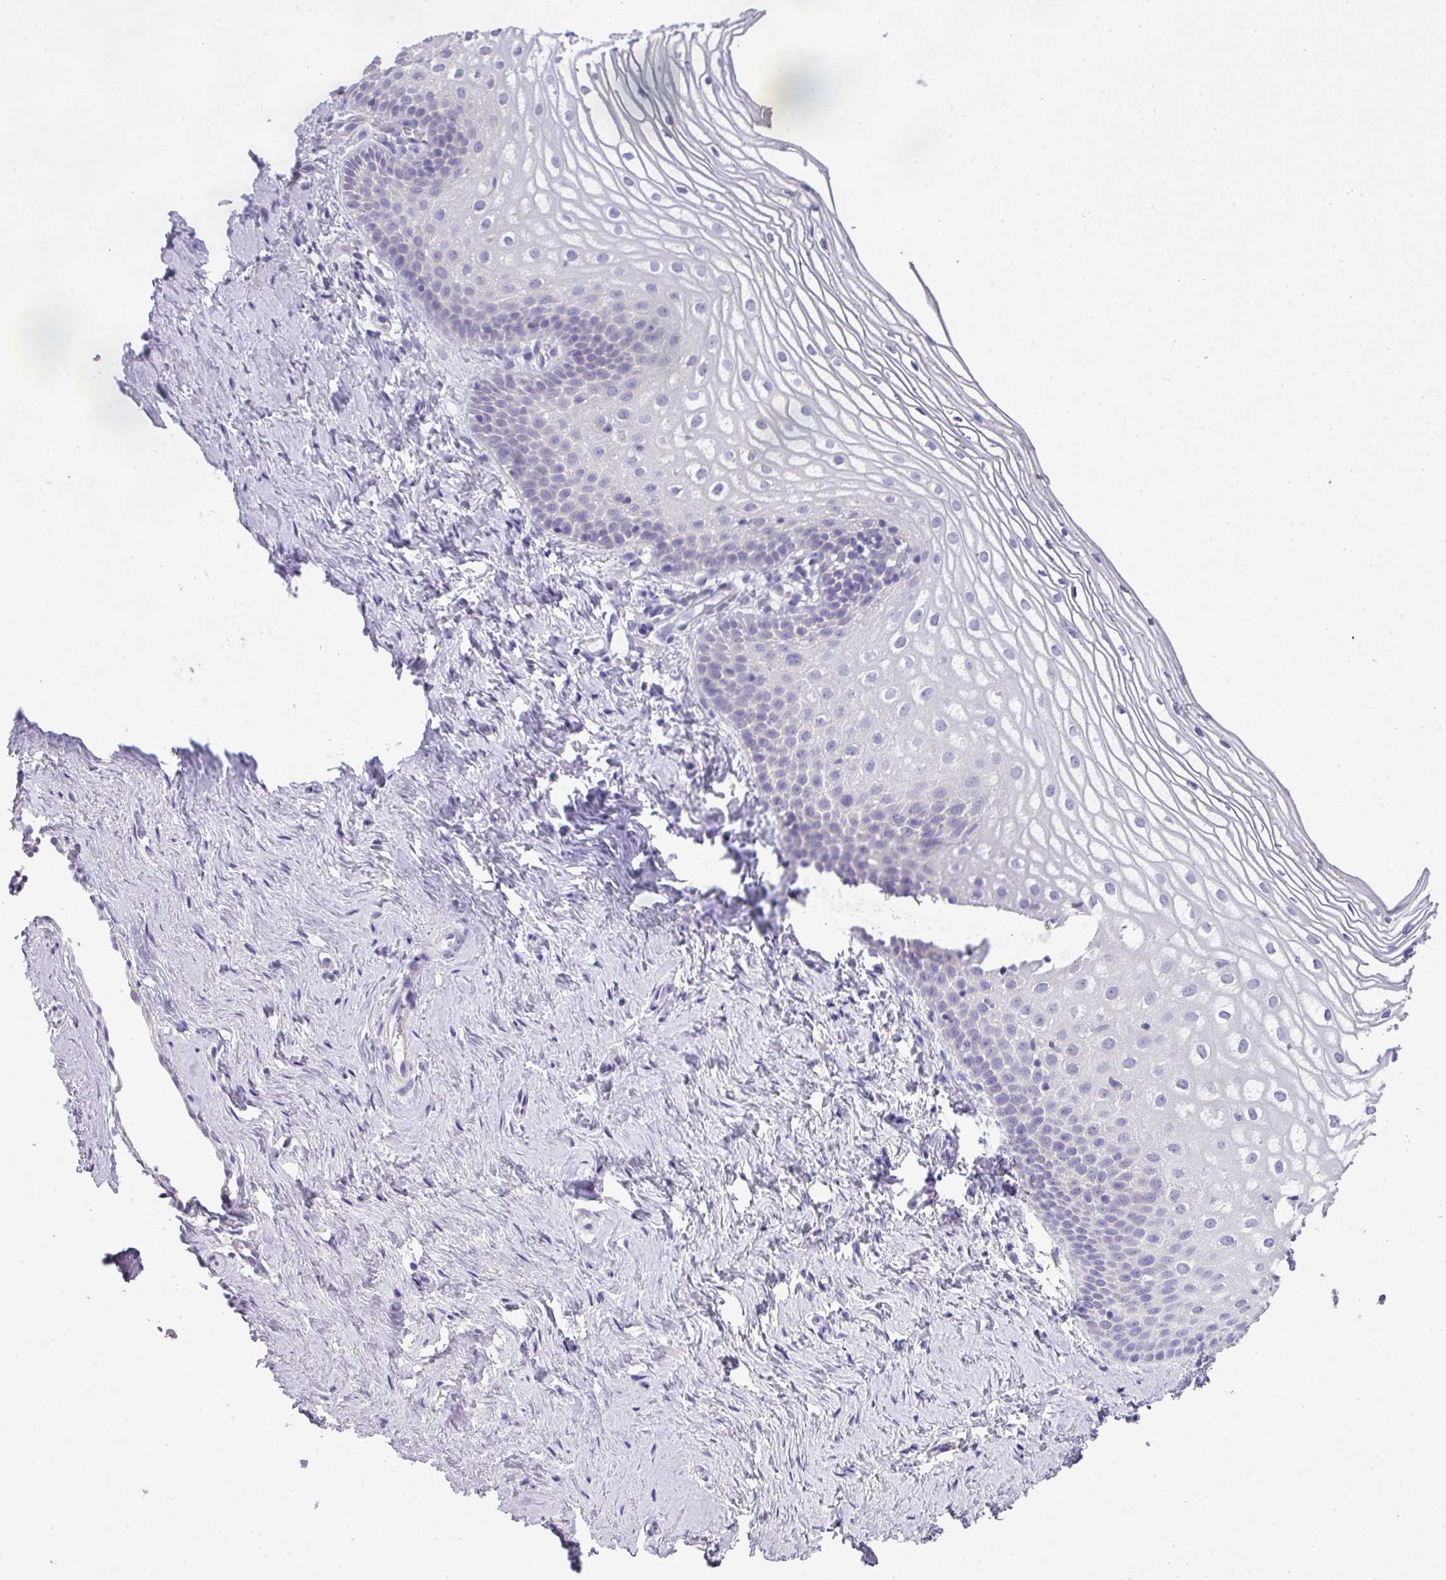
{"staining": {"intensity": "negative", "quantity": "none", "location": "none"}, "tissue": "vagina", "cell_type": "Squamous epithelial cells", "image_type": "normal", "snomed": [{"axis": "morphology", "description": "Normal tissue, NOS"}, {"axis": "topography", "description": "Vagina"}], "caption": "DAB immunohistochemical staining of normal human vagina reveals no significant positivity in squamous epithelial cells. (Stains: DAB (3,3'-diaminobenzidine) IHC with hematoxylin counter stain, Microscopy: brightfield microscopy at high magnification).", "gene": "PALS2", "patient": {"sex": "female", "age": 56}}